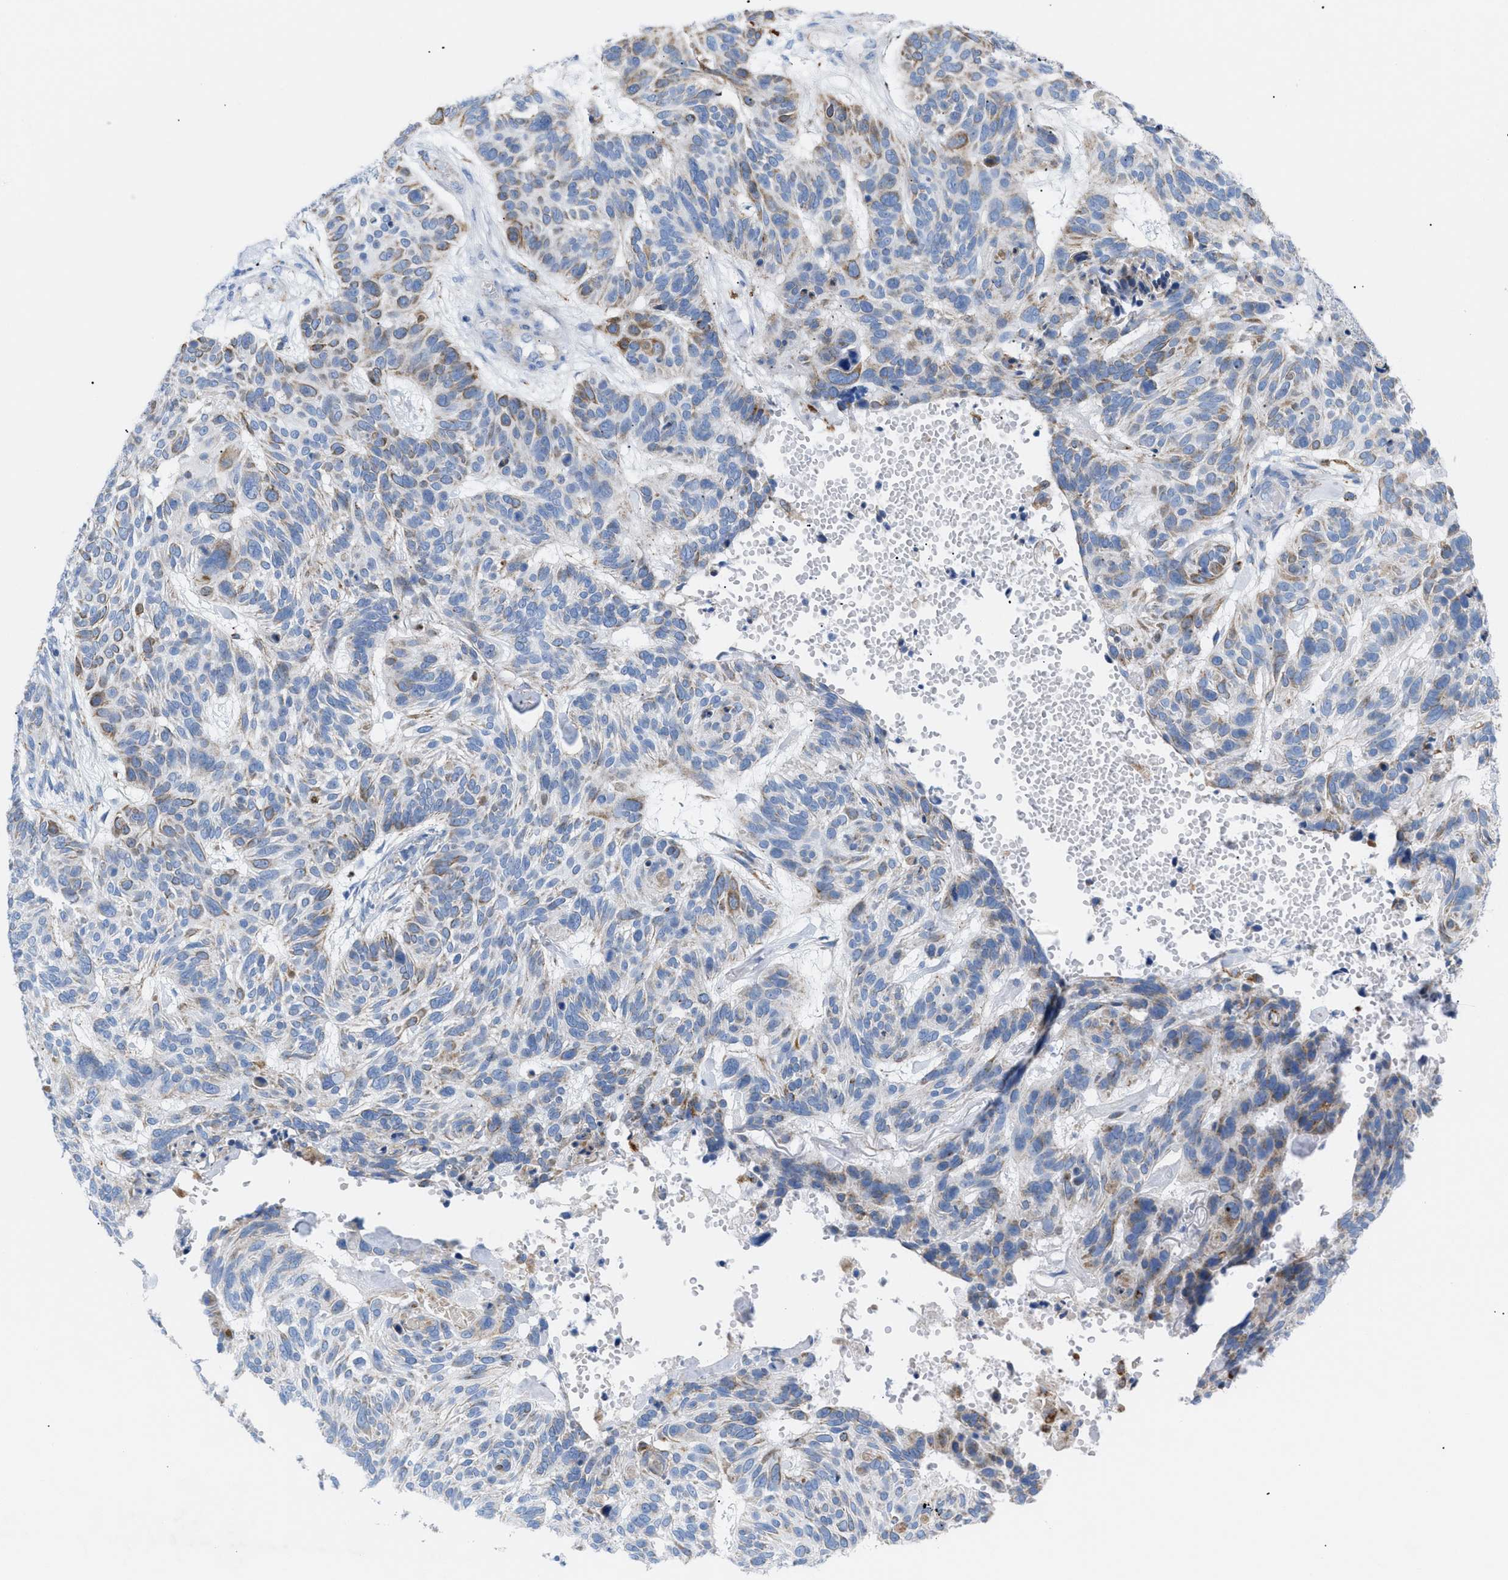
{"staining": {"intensity": "moderate", "quantity": "25%-75%", "location": "cytoplasmic/membranous"}, "tissue": "skin cancer", "cell_type": "Tumor cells", "image_type": "cancer", "snomed": [{"axis": "morphology", "description": "Basal cell carcinoma"}, {"axis": "topography", "description": "Skin"}], "caption": "Immunohistochemistry (IHC) photomicrograph of human skin cancer stained for a protein (brown), which reveals medium levels of moderate cytoplasmic/membranous expression in approximately 25%-75% of tumor cells.", "gene": "DRAM2", "patient": {"sex": "male", "age": 85}}